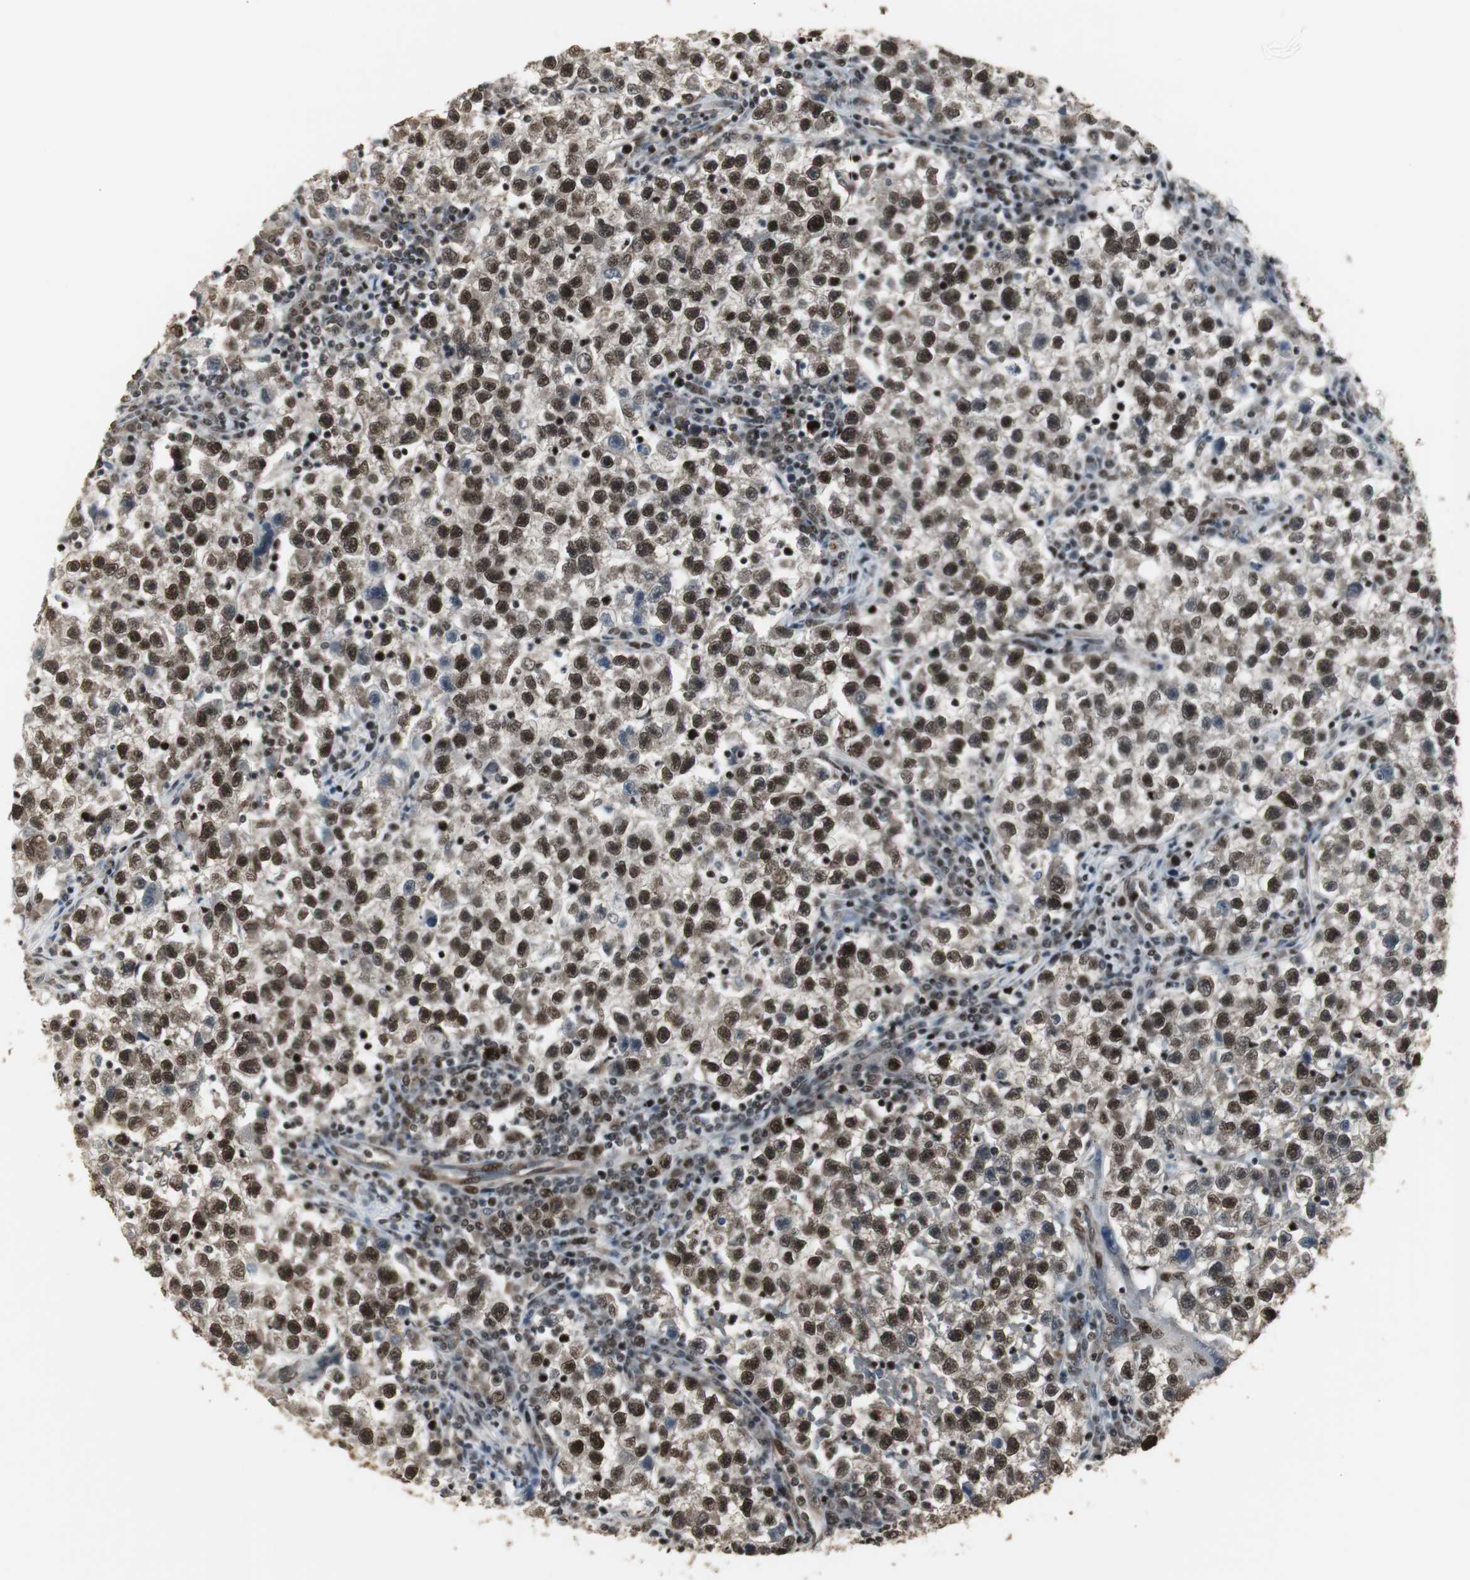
{"staining": {"intensity": "strong", "quantity": ">75%", "location": "cytoplasmic/membranous,nuclear"}, "tissue": "testis cancer", "cell_type": "Tumor cells", "image_type": "cancer", "snomed": [{"axis": "morphology", "description": "Seminoma, NOS"}, {"axis": "topography", "description": "Testis"}], "caption": "Tumor cells demonstrate high levels of strong cytoplasmic/membranous and nuclear staining in approximately >75% of cells in testis cancer.", "gene": "TAF5", "patient": {"sex": "male", "age": 22}}